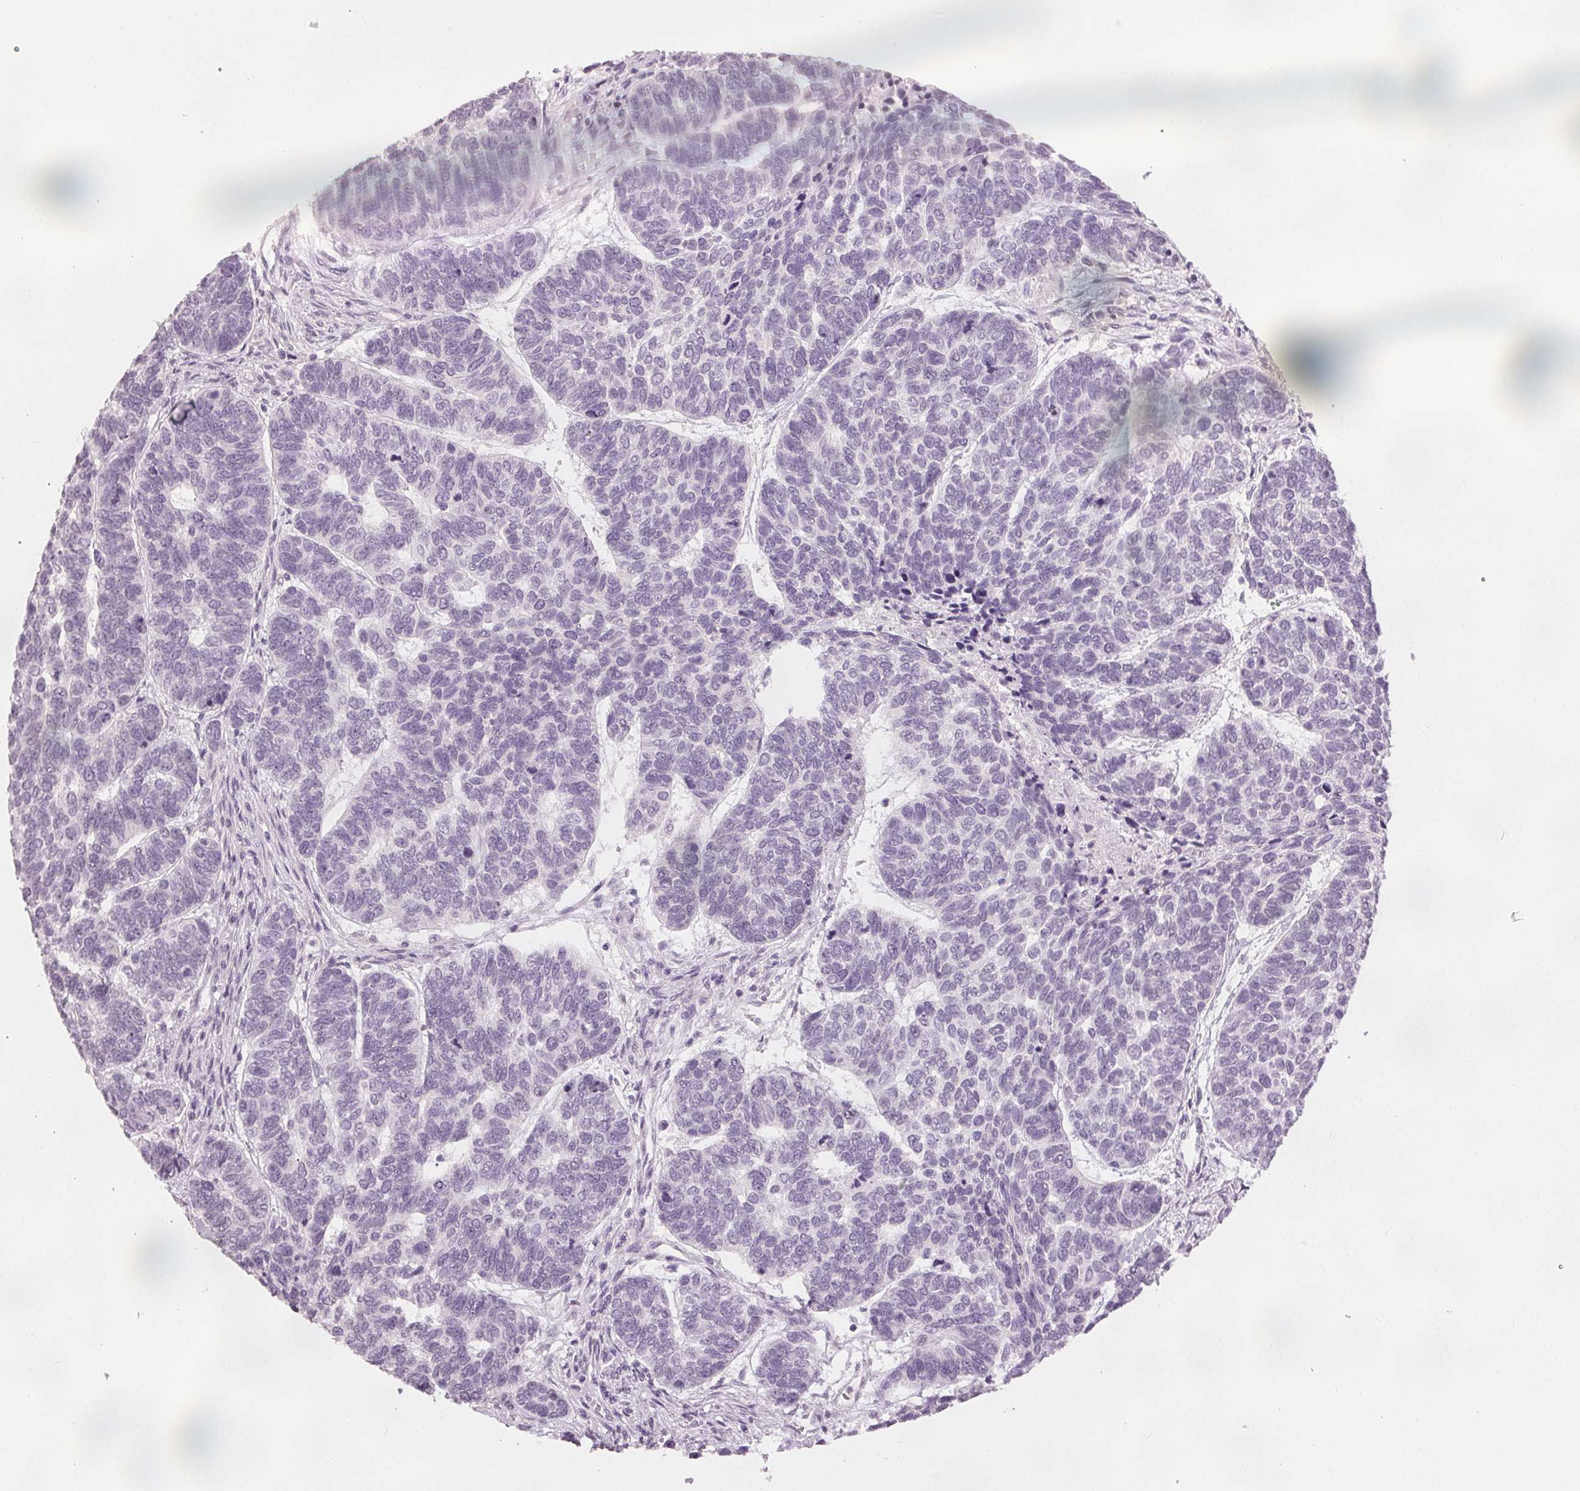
{"staining": {"intensity": "negative", "quantity": "none", "location": "none"}, "tissue": "skin cancer", "cell_type": "Tumor cells", "image_type": "cancer", "snomed": [{"axis": "morphology", "description": "Basal cell carcinoma"}, {"axis": "topography", "description": "Skin"}], "caption": "Skin basal cell carcinoma was stained to show a protein in brown. There is no significant expression in tumor cells.", "gene": "SLC27A5", "patient": {"sex": "female", "age": 65}}